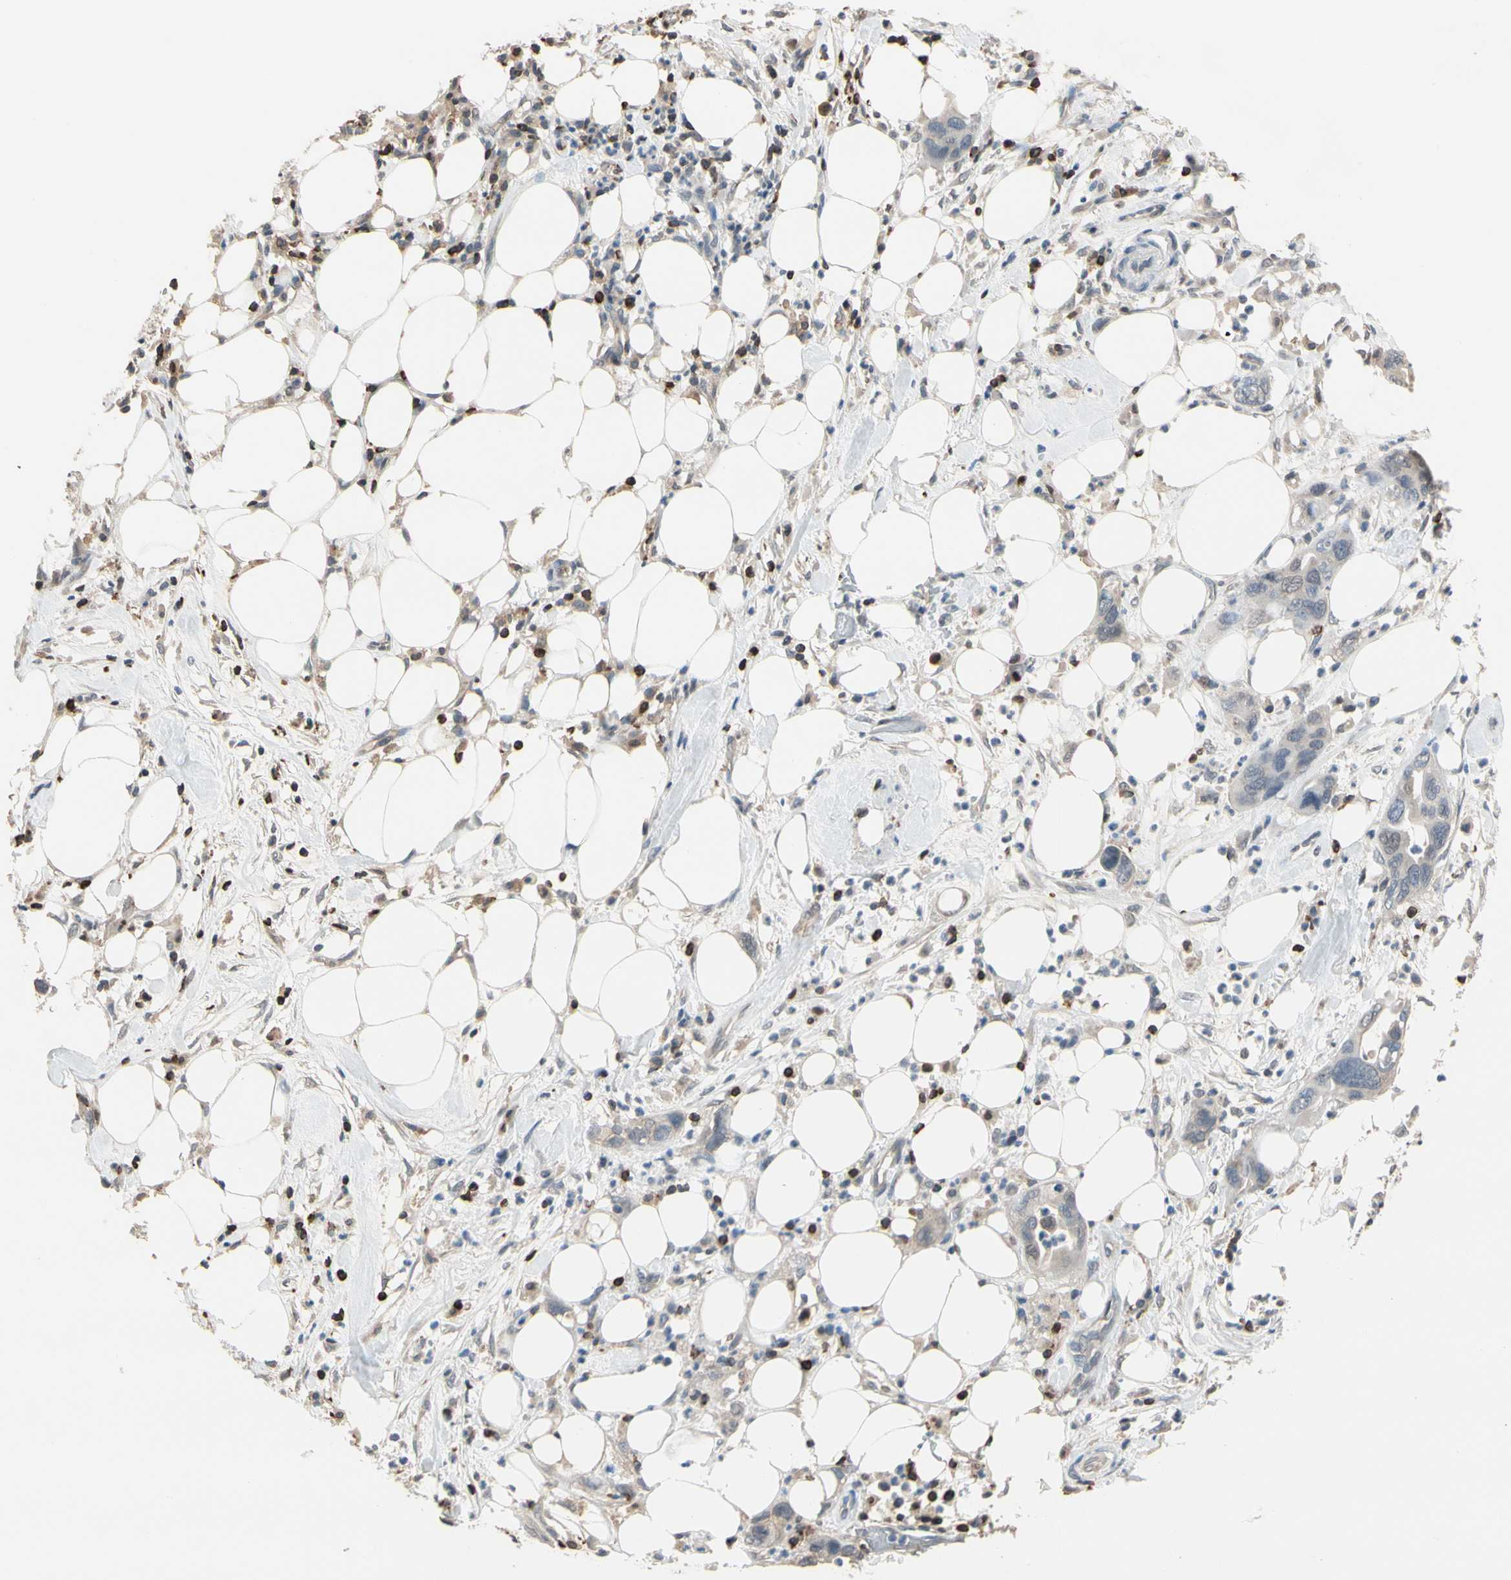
{"staining": {"intensity": "negative", "quantity": "none", "location": "none"}, "tissue": "pancreatic cancer", "cell_type": "Tumor cells", "image_type": "cancer", "snomed": [{"axis": "morphology", "description": "Adenocarcinoma, NOS"}, {"axis": "topography", "description": "Pancreas"}], "caption": "IHC micrograph of neoplastic tissue: human adenocarcinoma (pancreatic) stained with DAB (3,3'-diaminobenzidine) demonstrates no significant protein positivity in tumor cells. The staining is performed using DAB brown chromogen with nuclei counter-stained in using hematoxylin.", "gene": "NFATC2", "patient": {"sex": "female", "age": 71}}